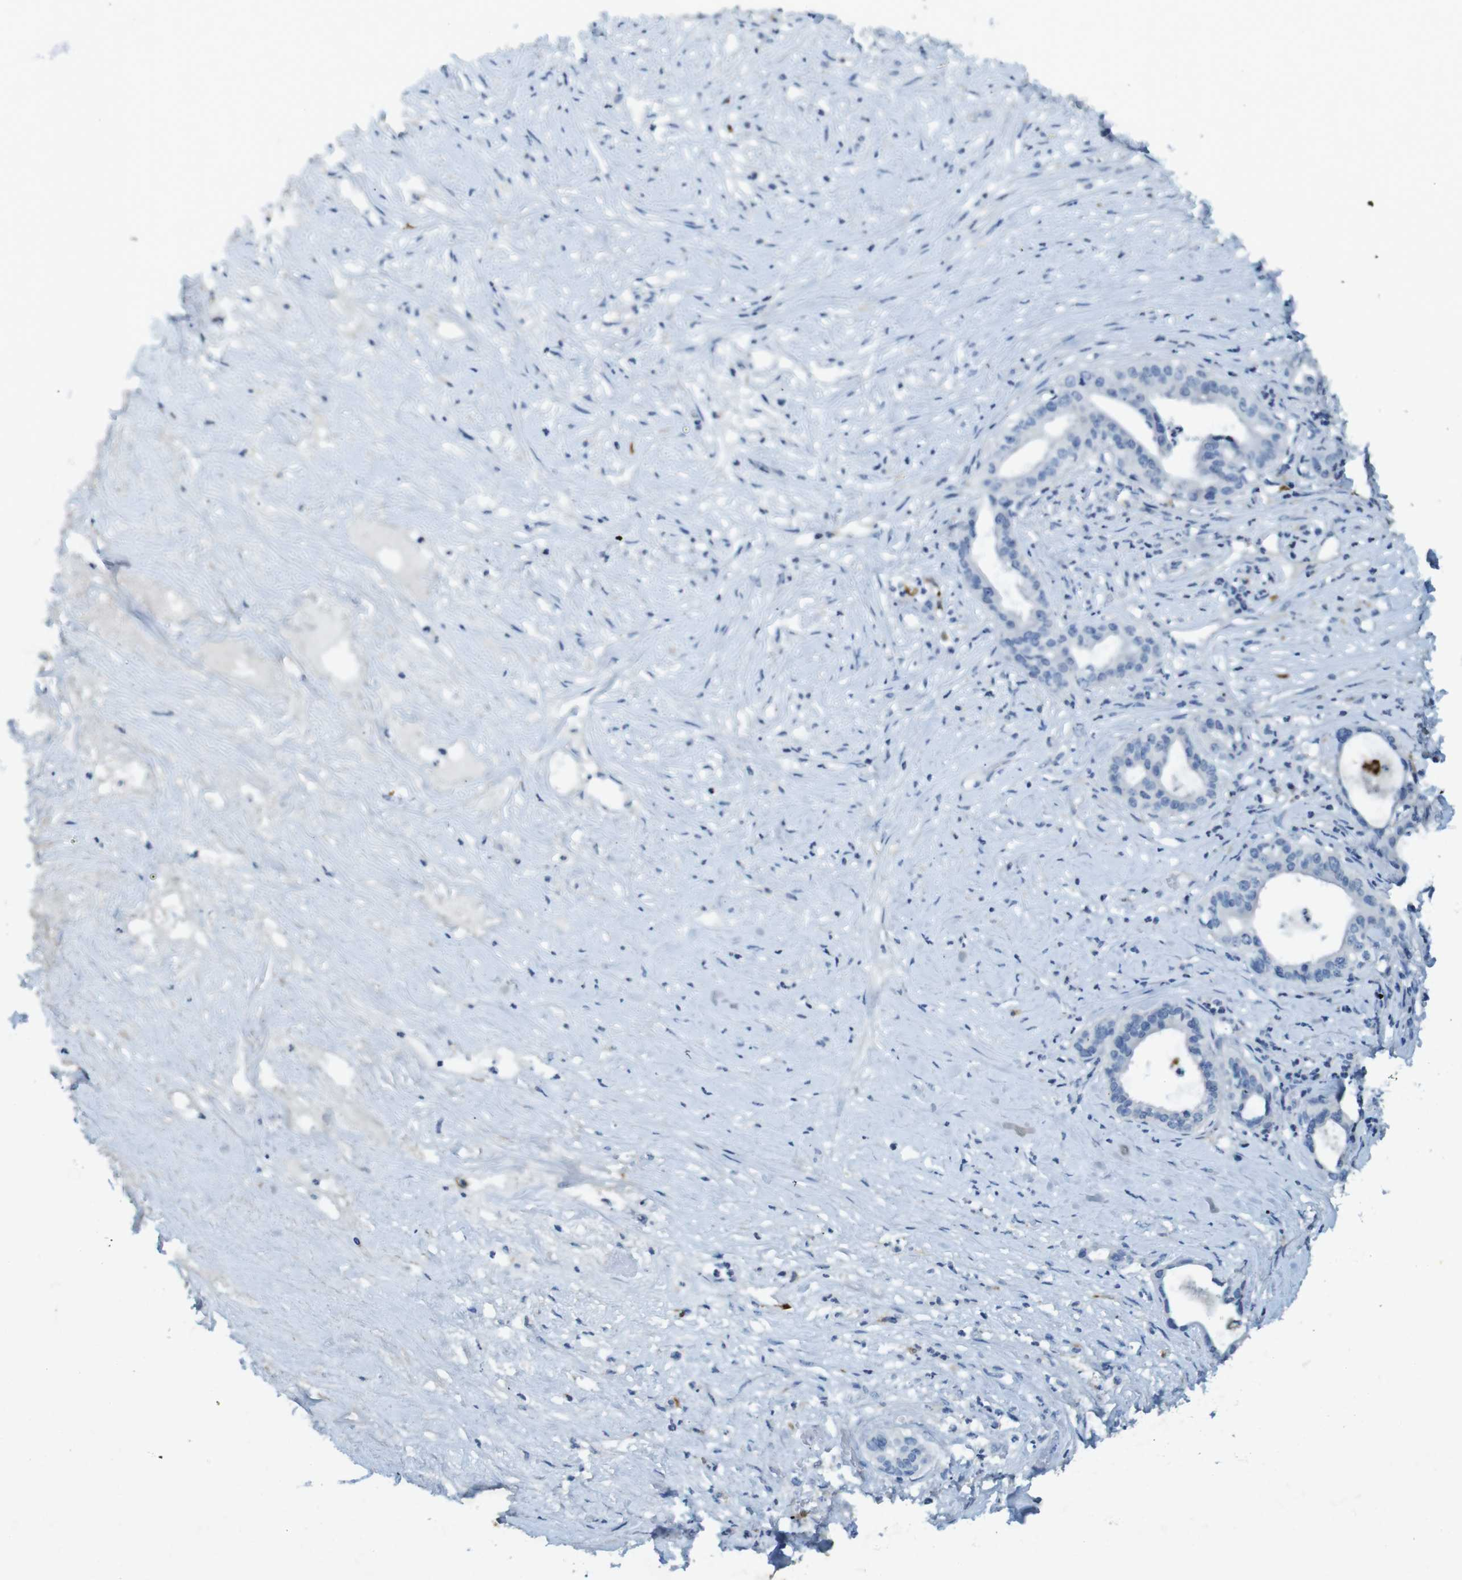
{"staining": {"intensity": "negative", "quantity": "none", "location": "none"}, "tissue": "liver cancer", "cell_type": "Tumor cells", "image_type": "cancer", "snomed": [{"axis": "morphology", "description": "Cholangiocarcinoma"}, {"axis": "topography", "description": "Liver"}], "caption": "A micrograph of liver cancer stained for a protein demonstrates no brown staining in tumor cells.", "gene": "CD320", "patient": {"sex": "female", "age": 61}}